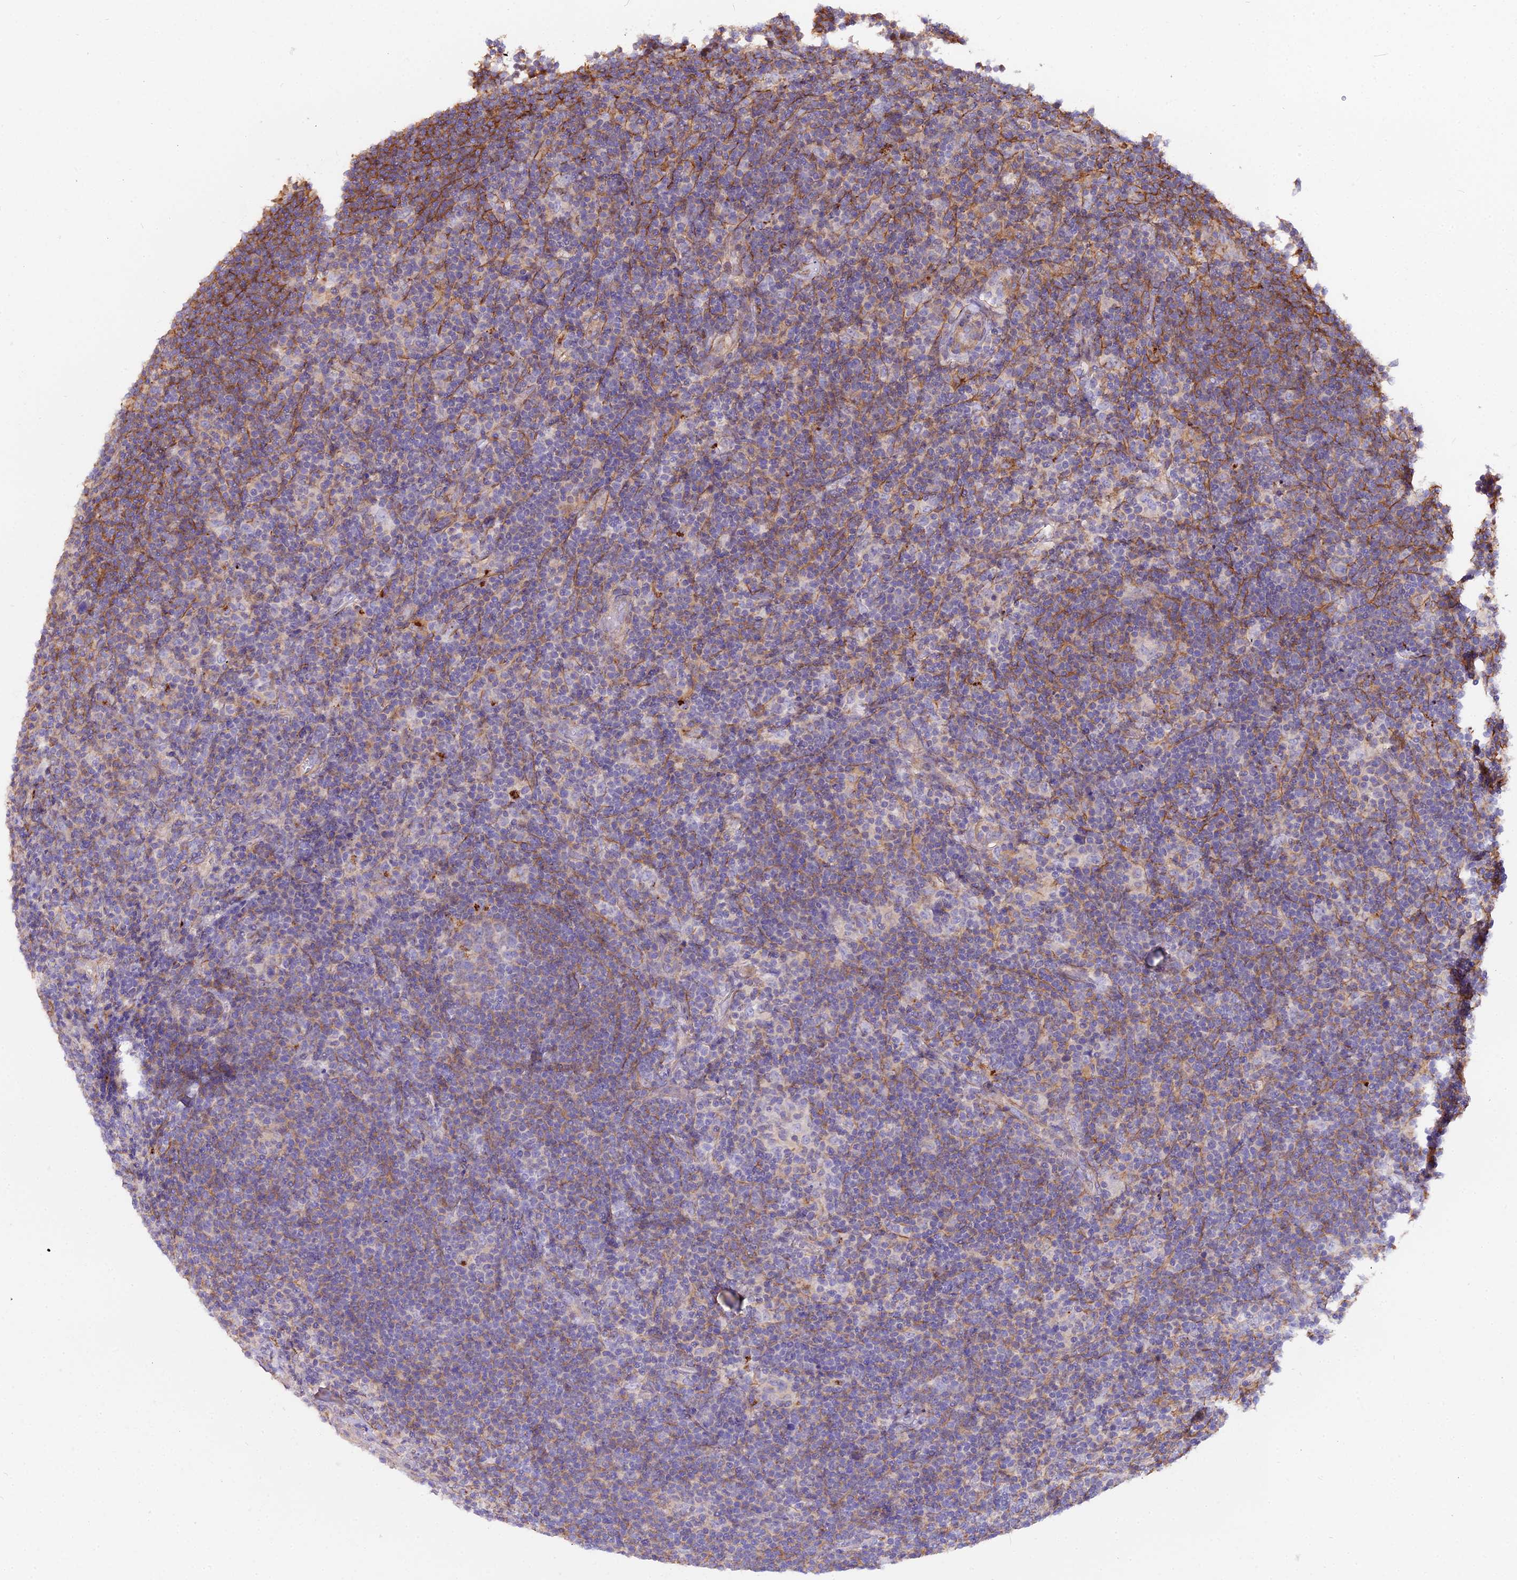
{"staining": {"intensity": "negative", "quantity": "none", "location": "none"}, "tissue": "lymphoma", "cell_type": "Tumor cells", "image_type": "cancer", "snomed": [{"axis": "morphology", "description": "Hodgkin's disease, NOS"}, {"axis": "topography", "description": "Lymph node"}], "caption": "Immunohistochemistry (IHC) image of lymphoma stained for a protein (brown), which displays no staining in tumor cells. The staining was performed using DAB to visualize the protein expression in brown, while the nuclei were stained in blue with hematoxylin (Magnification: 20x).", "gene": "GLYAT", "patient": {"sex": "female", "age": 57}}